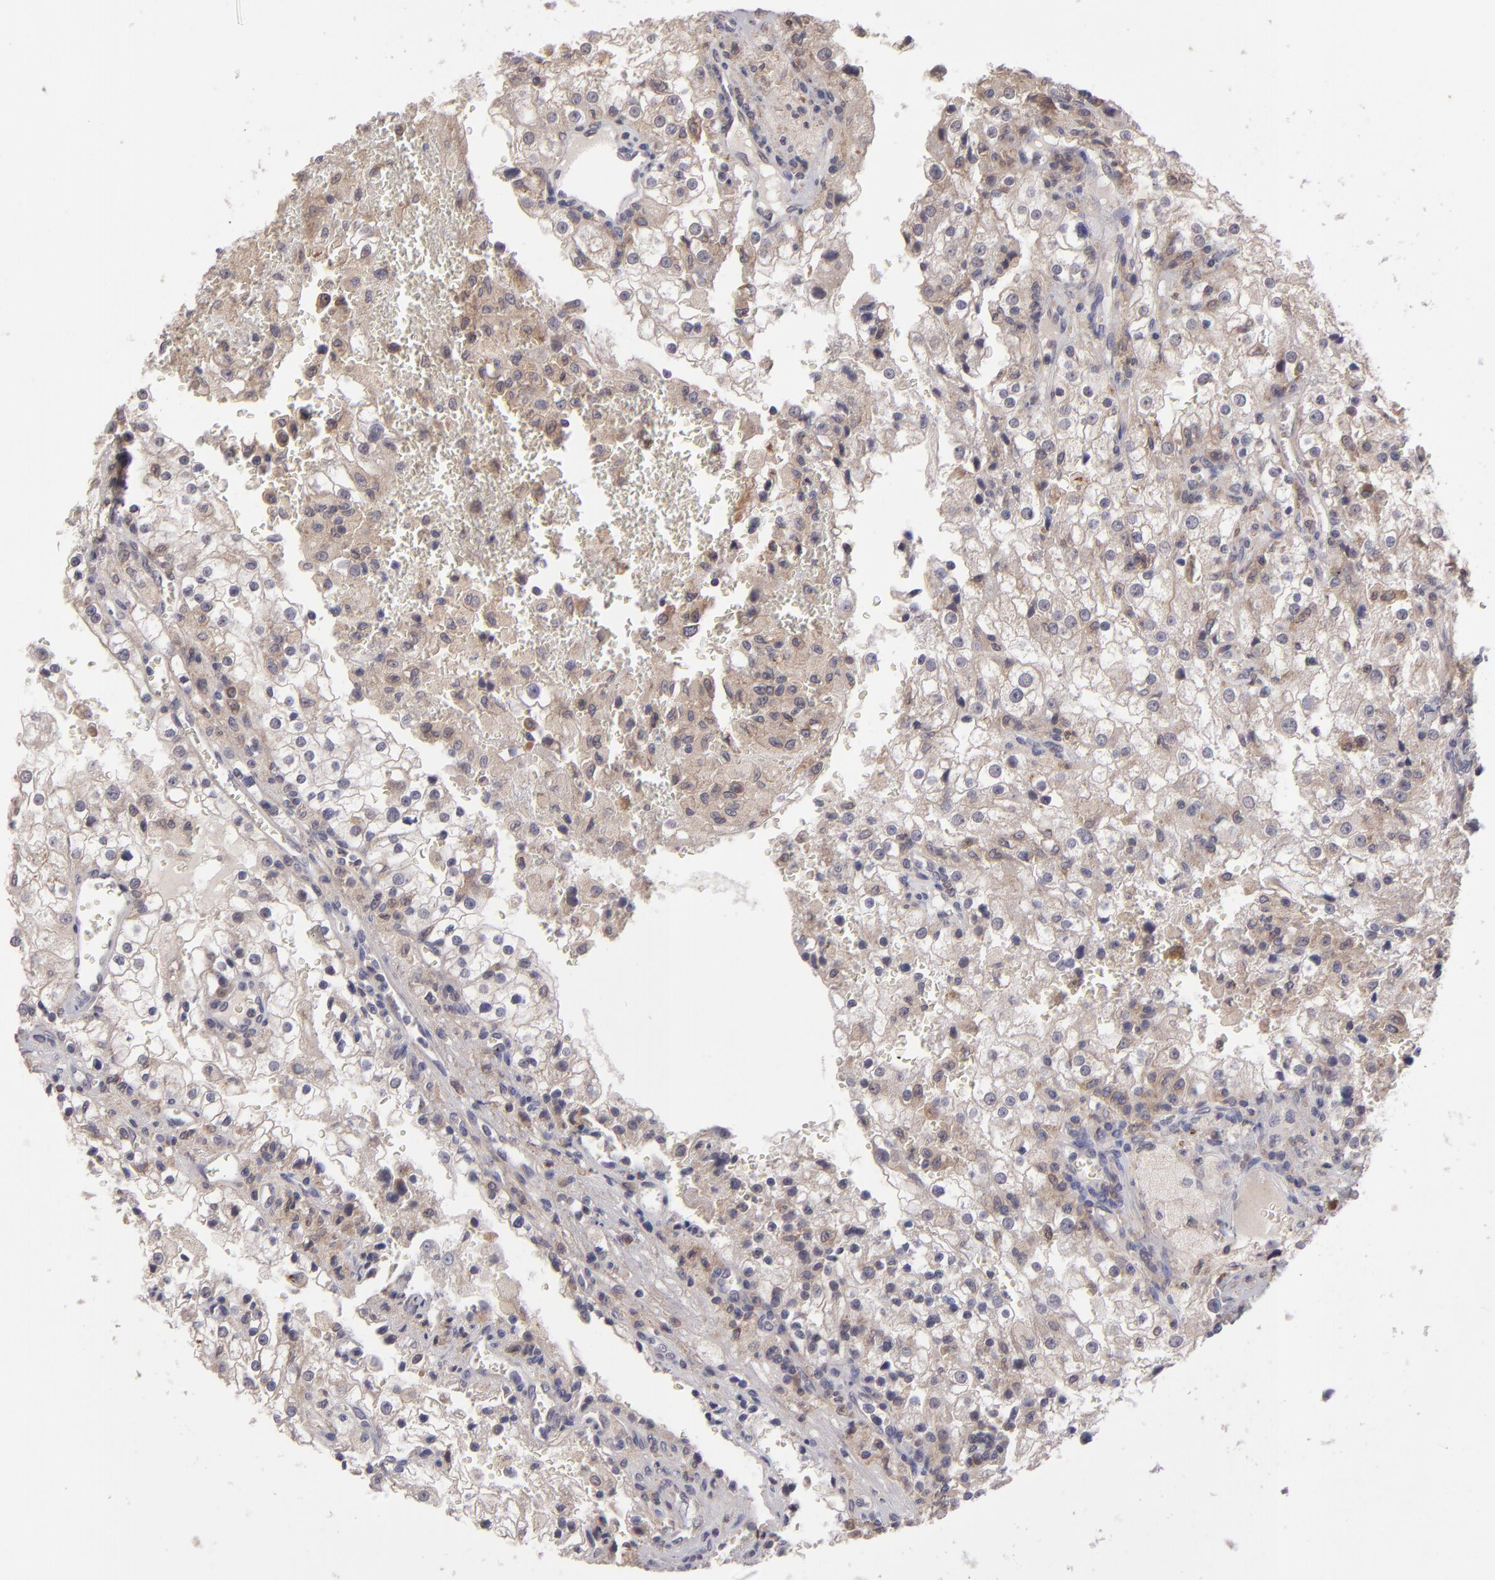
{"staining": {"intensity": "weak", "quantity": ">75%", "location": "cytoplasmic/membranous"}, "tissue": "renal cancer", "cell_type": "Tumor cells", "image_type": "cancer", "snomed": [{"axis": "morphology", "description": "Adenocarcinoma, NOS"}, {"axis": "topography", "description": "Kidney"}], "caption": "Approximately >75% of tumor cells in human renal adenocarcinoma demonstrate weak cytoplasmic/membranous protein staining as visualized by brown immunohistochemical staining.", "gene": "IL12A", "patient": {"sex": "female", "age": 74}}